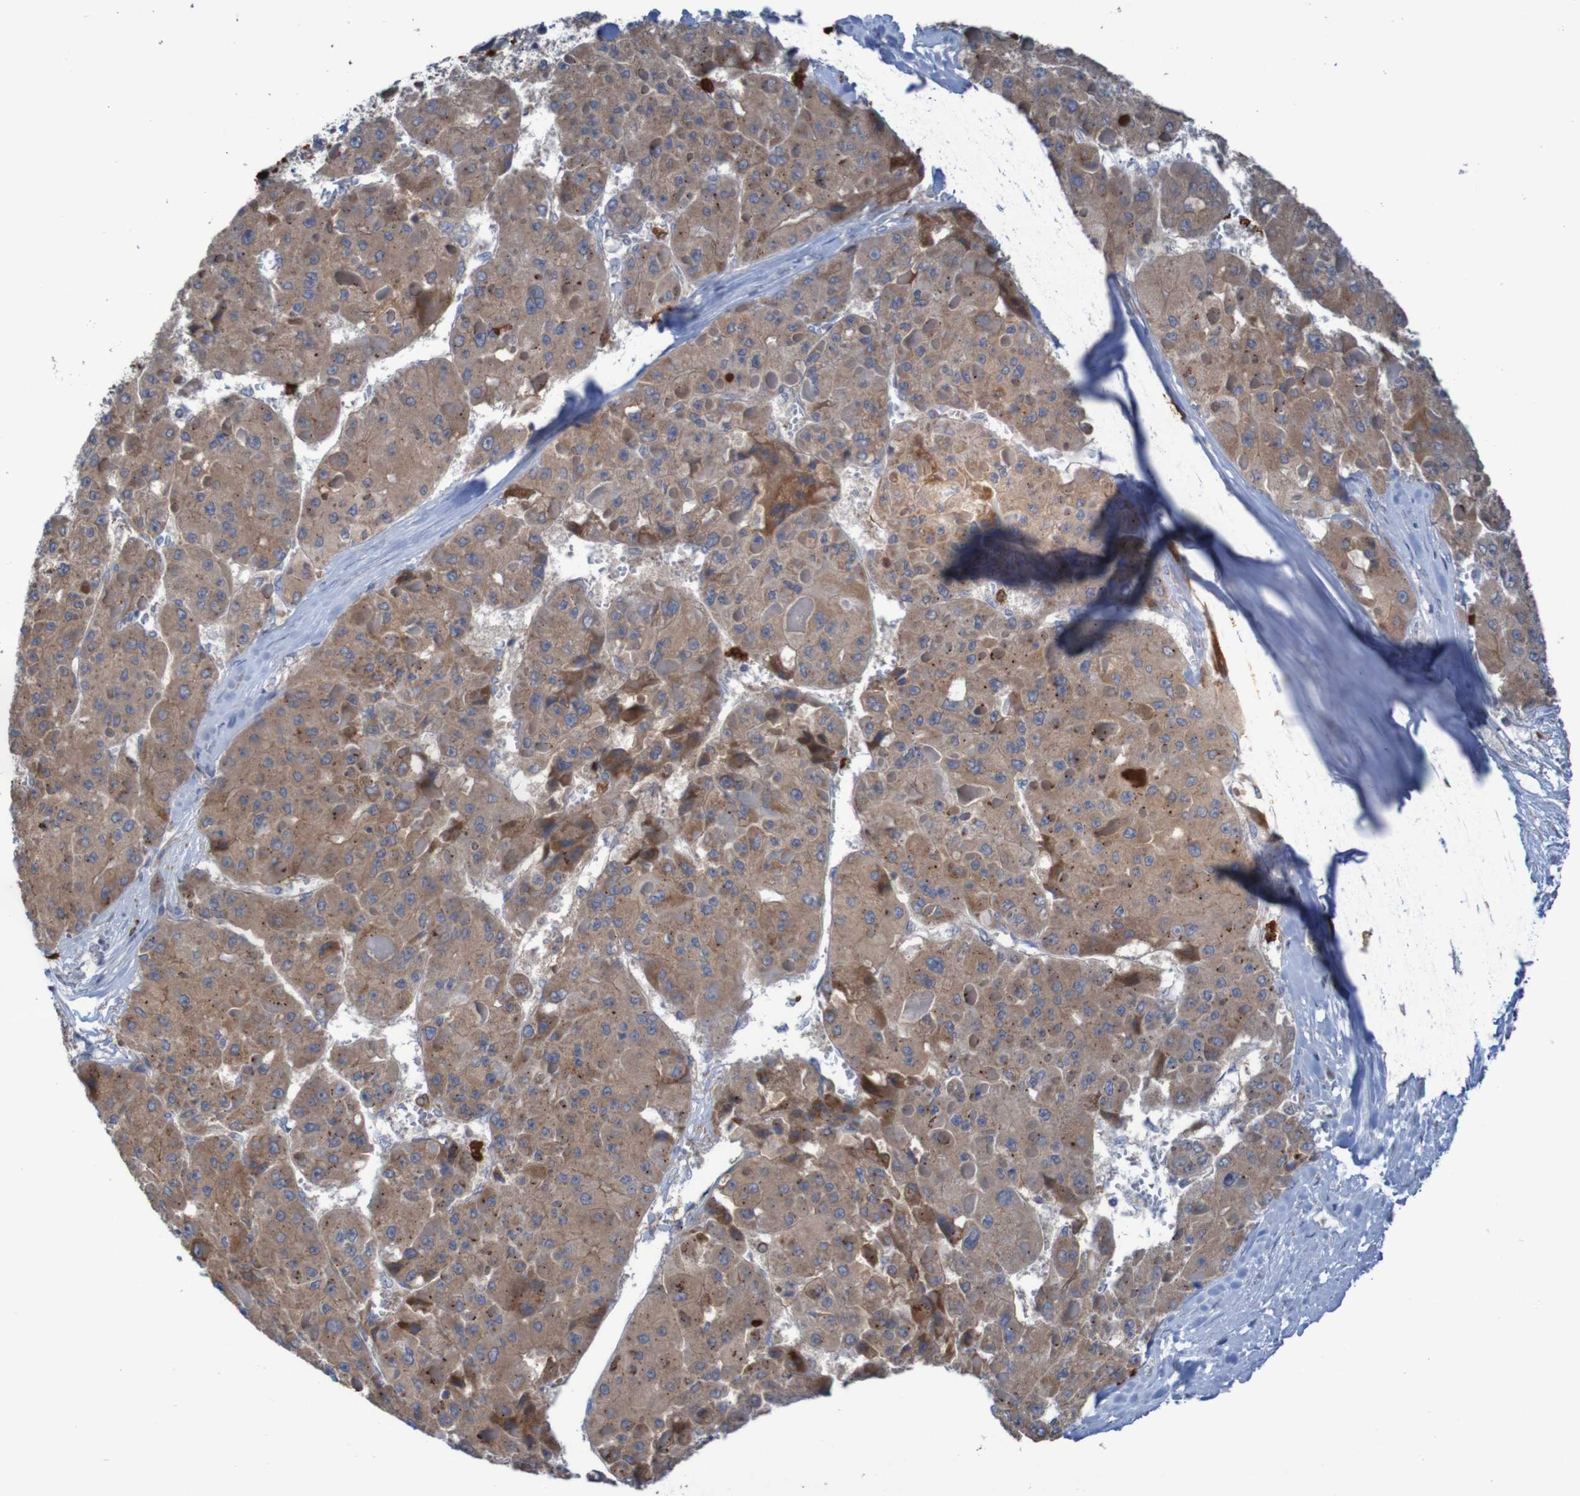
{"staining": {"intensity": "moderate", "quantity": ">75%", "location": "cytoplasmic/membranous"}, "tissue": "liver cancer", "cell_type": "Tumor cells", "image_type": "cancer", "snomed": [{"axis": "morphology", "description": "Carcinoma, Hepatocellular, NOS"}, {"axis": "topography", "description": "Liver"}], "caption": "Moderate cytoplasmic/membranous staining is appreciated in approximately >75% of tumor cells in liver hepatocellular carcinoma.", "gene": "PARP4", "patient": {"sex": "female", "age": 73}}